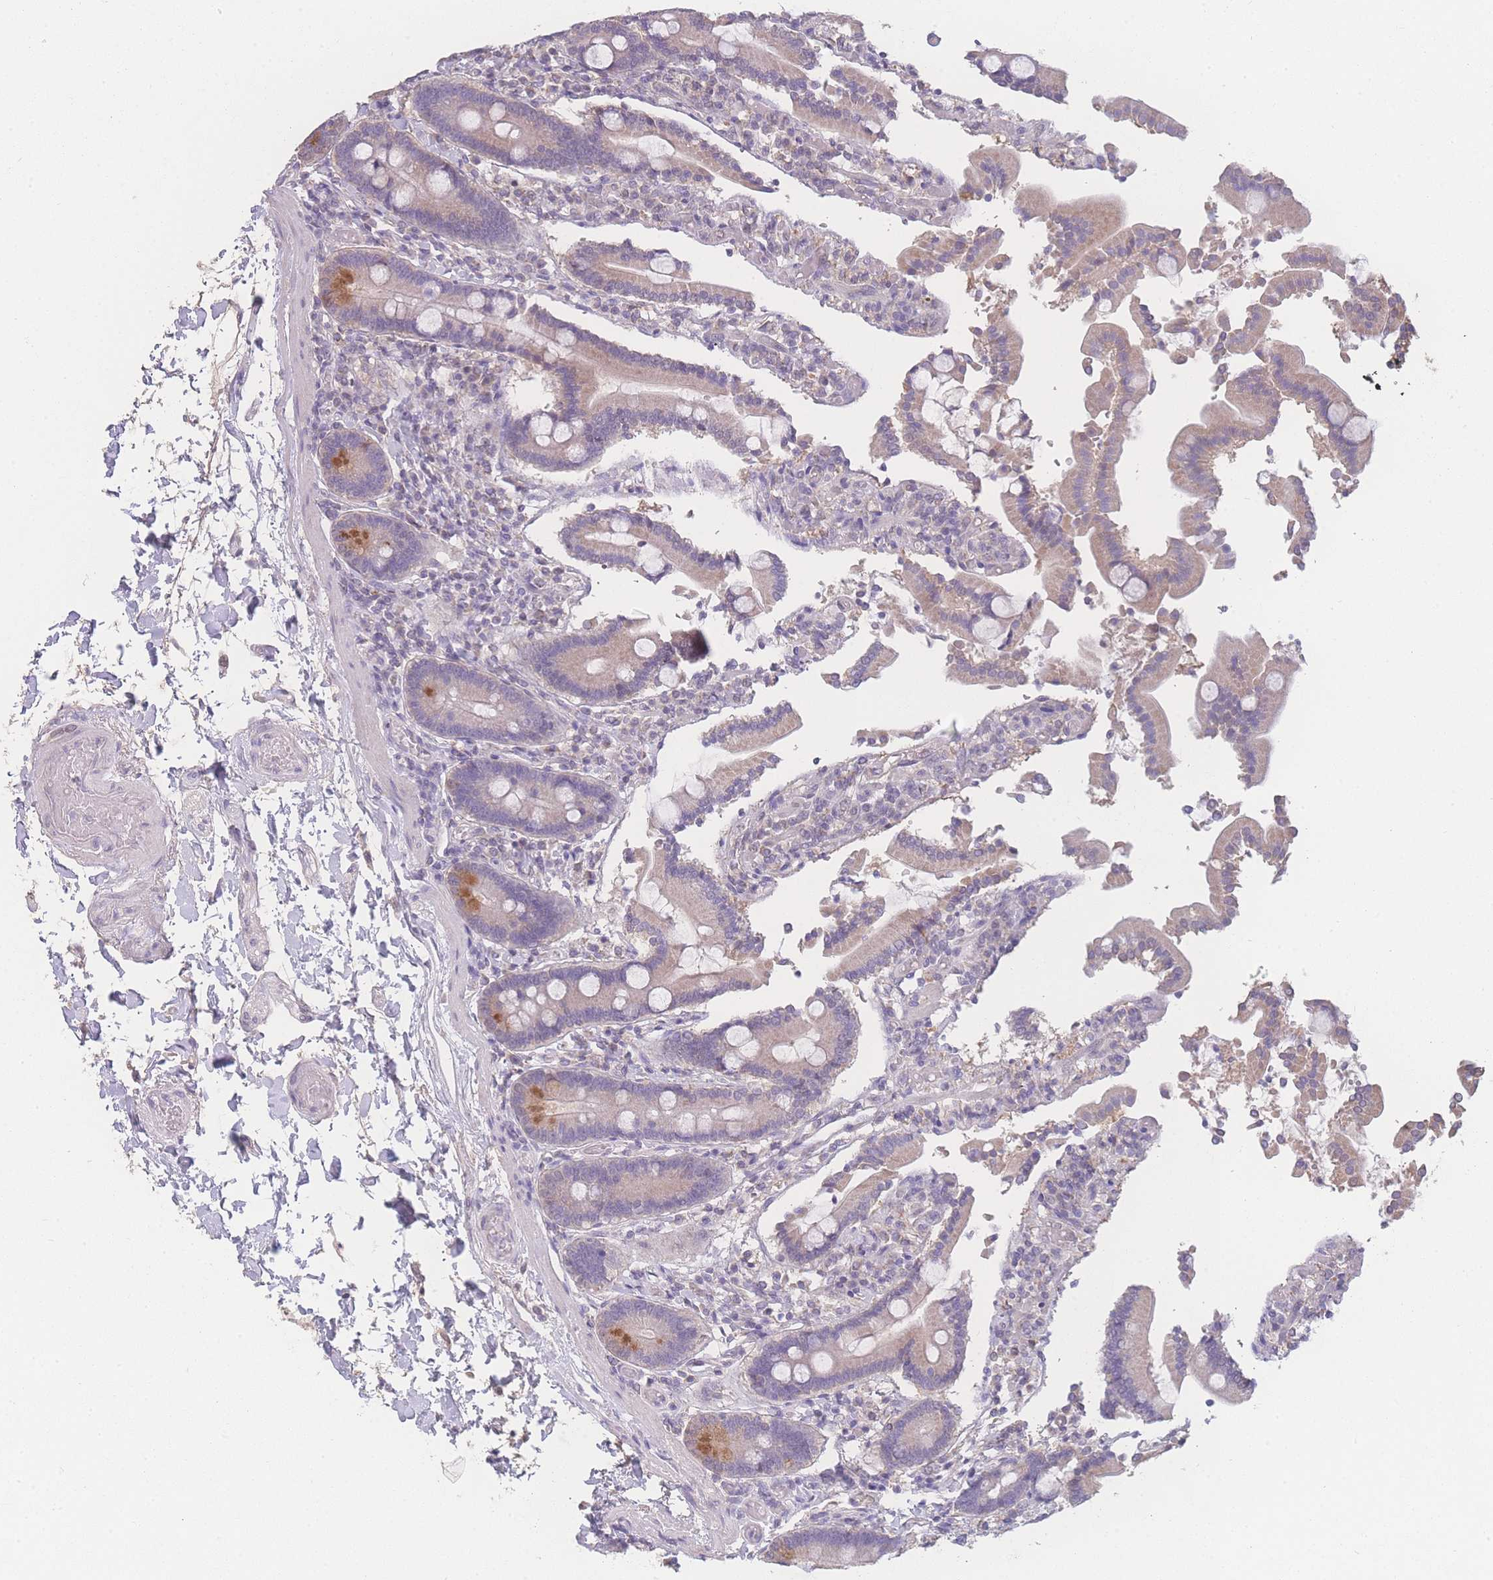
{"staining": {"intensity": "strong", "quantity": "<25%", "location": "cytoplasmic/membranous"}, "tissue": "duodenum", "cell_type": "Glandular cells", "image_type": "normal", "snomed": [{"axis": "morphology", "description": "Normal tissue, NOS"}, {"axis": "topography", "description": "Duodenum"}], "caption": "Immunohistochemical staining of benign human duodenum displays strong cytoplasmic/membranous protein positivity in about <25% of glandular cells. The protein is shown in brown color, while the nuclei are stained blue.", "gene": "GIPR", "patient": {"sex": "male", "age": 55}}